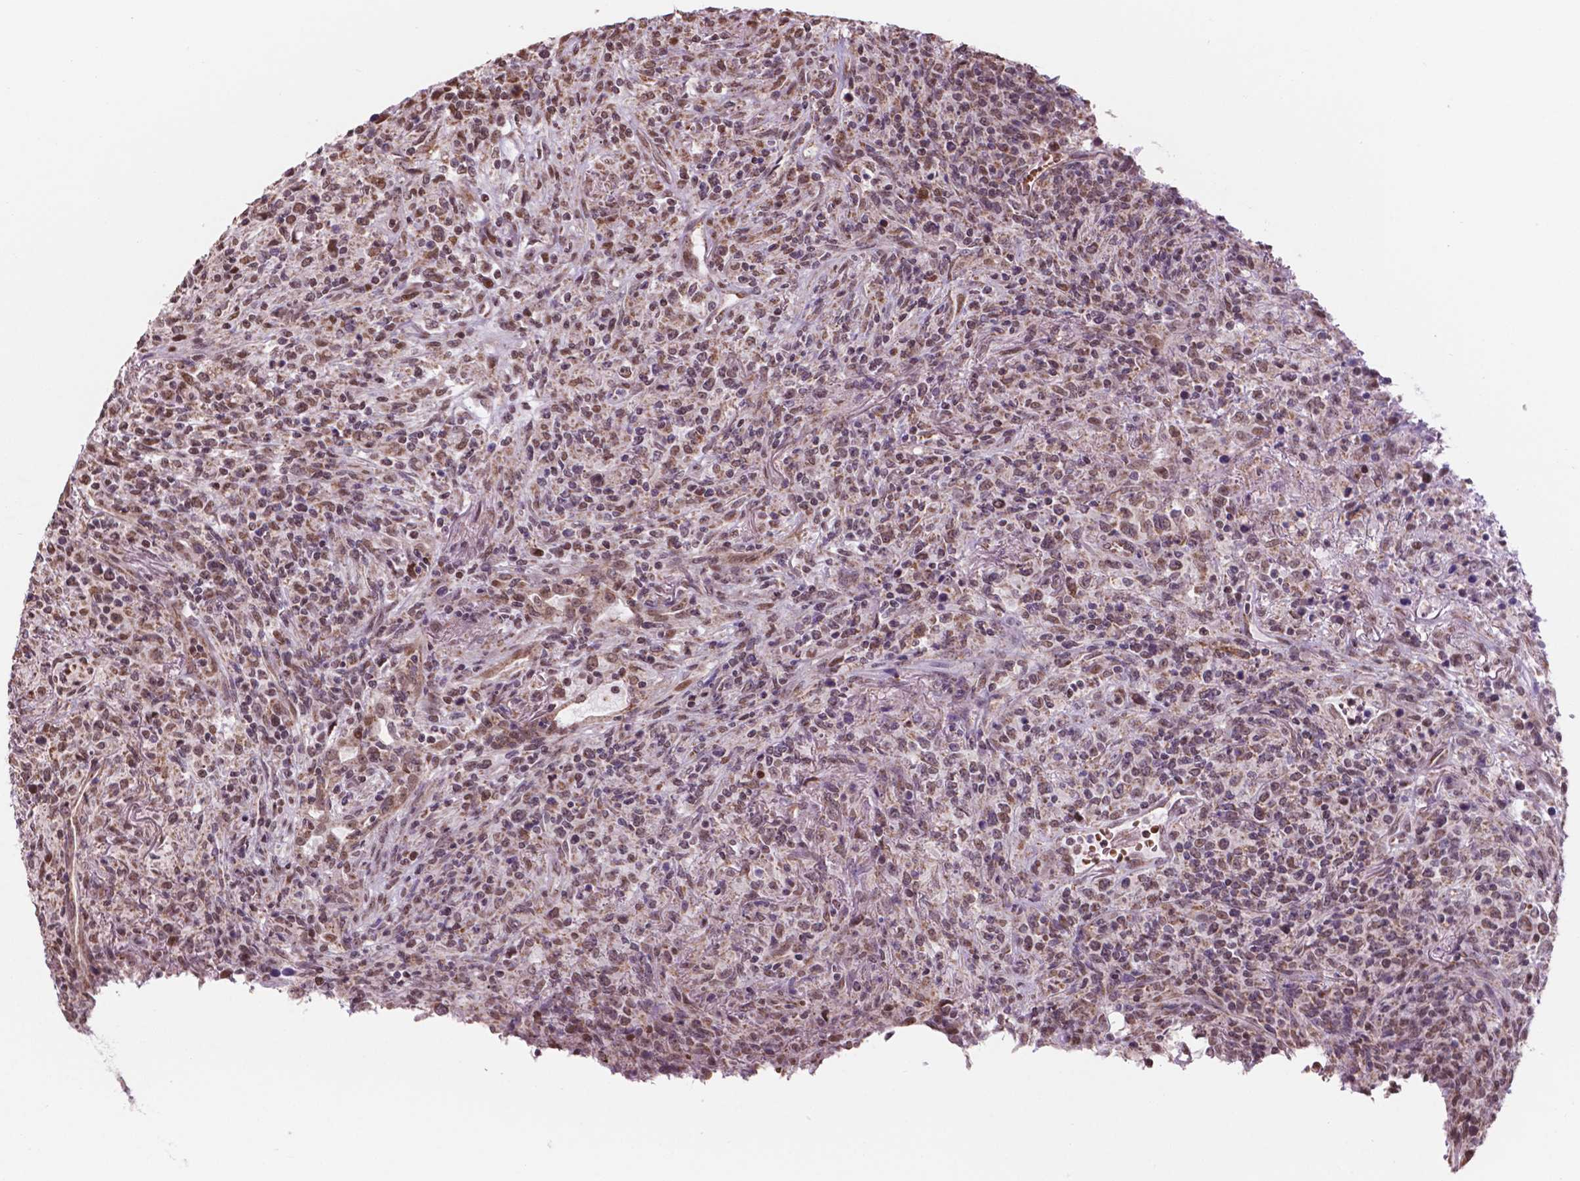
{"staining": {"intensity": "moderate", "quantity": "25%-75%", "location": "nuclear"}, "tissue": "lymphoma", "cell_type": "Tumor cells", "image_type": "cancer", "snomed": [{"axis": "morphology", "description": "Malignant lymphoma, non-Hodgkin's type, High grade"}, {"axis": "topography", "description": "Lung"}], "caption": "IHC image of neoplastic tissue: high-grade malignant lymphoma, non-Hodgkin's type stained using immunohistochemistry (IHC) reveals medium levels of moderate protein expression localized specifically in the nuclear of tumor cells, appearing as a nuclear brown color.", "gene": "NDUFA10", "patient": {"sex": "male", "age": 79}}